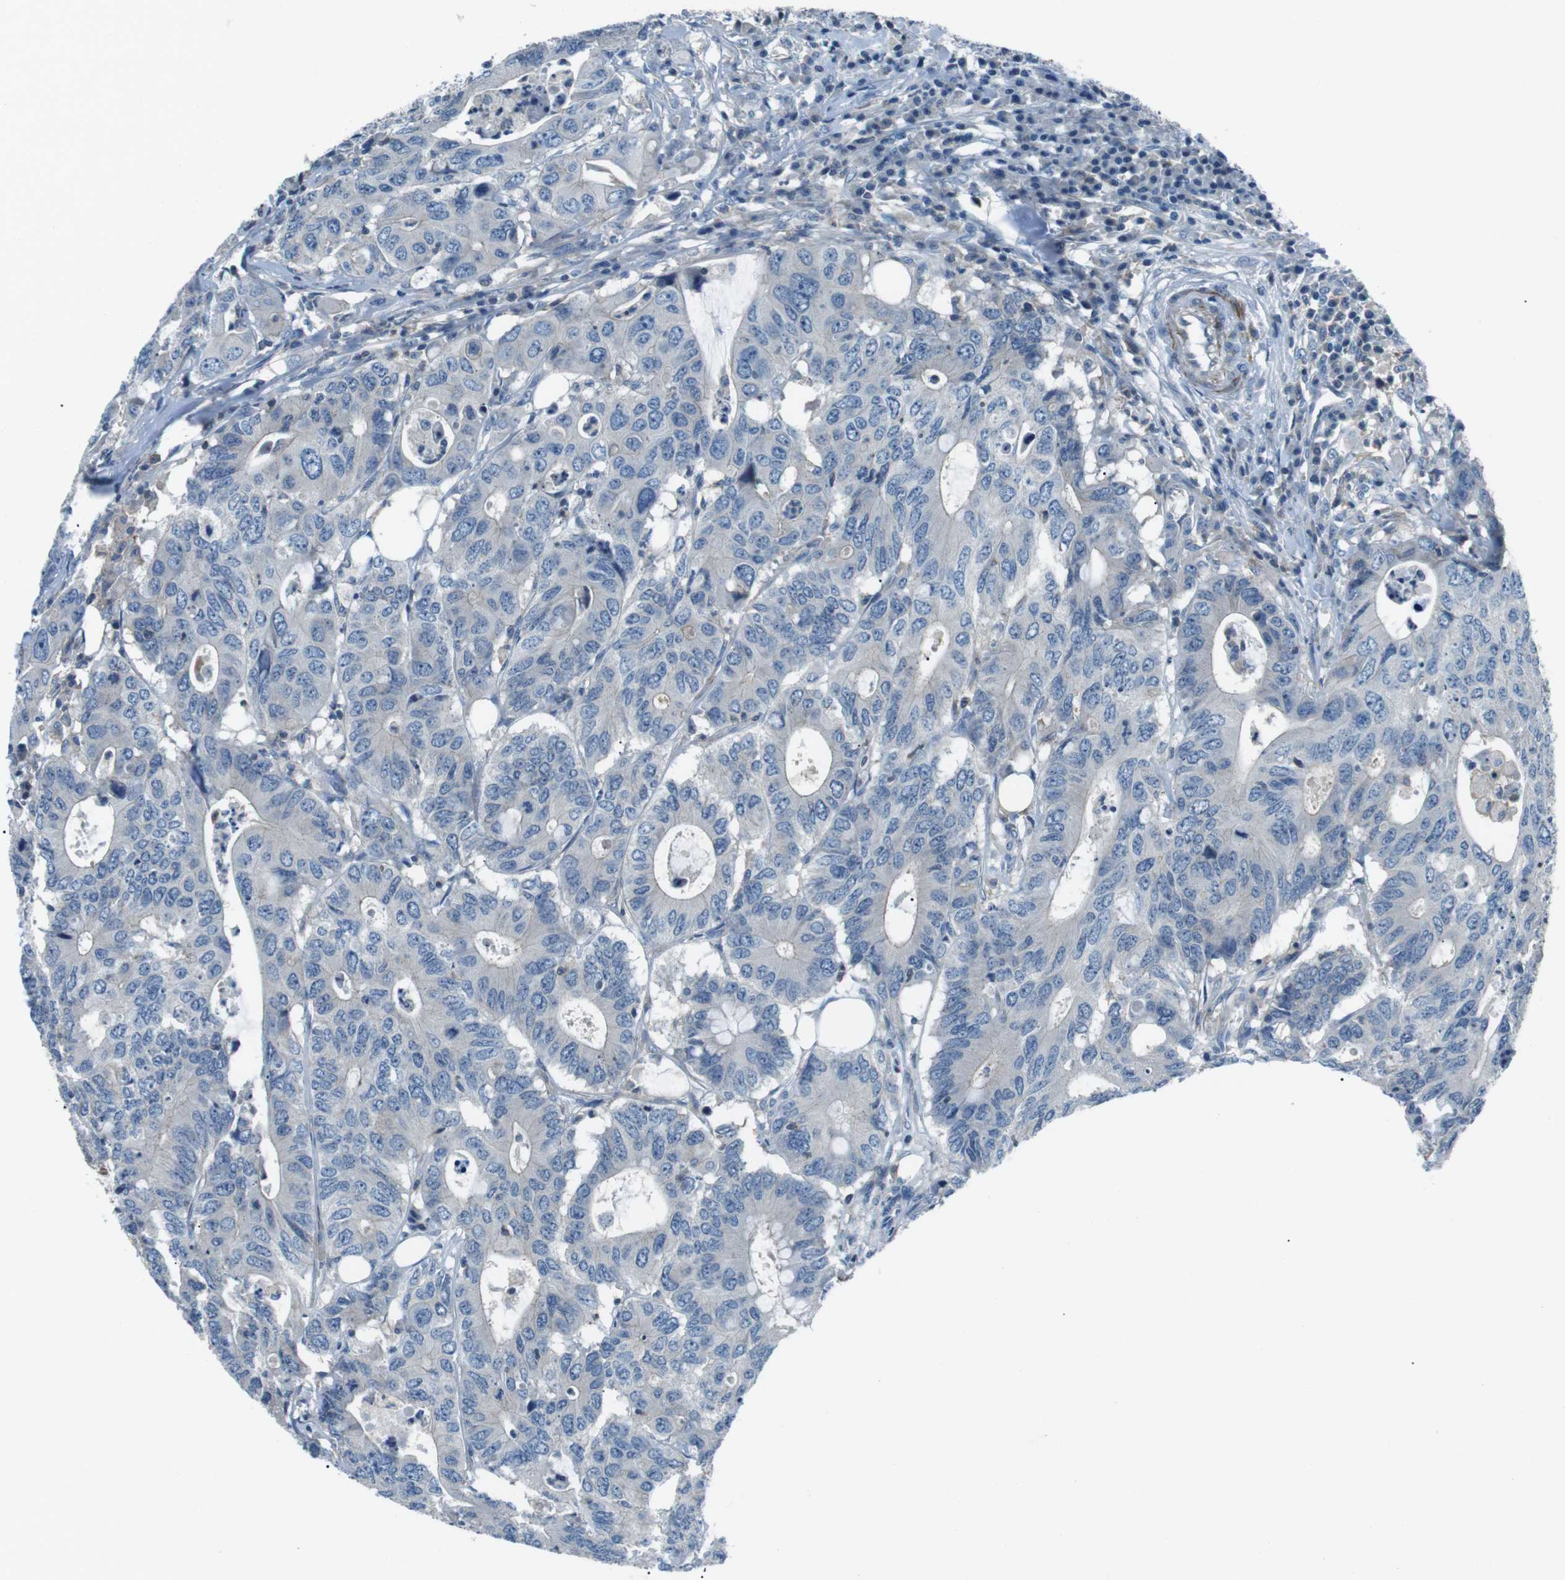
{"staining": {"intensity": "negative", "quantity": "none", "location": "none"}, "tissue": "colorectal cancer", "cell_type": "Tumor cells", "image_type": "cancer", "snomed": [{"axis": "morphology", "description": "Adenocarcinoma, NOS"}, {"axis": "topography", "description": "Colon"}], "caption": "Tumor cells are negative for brown protein staining in colorectal cancer.", "gene": "ARVCF", "patient": {"sex": "male", "age": 71}}